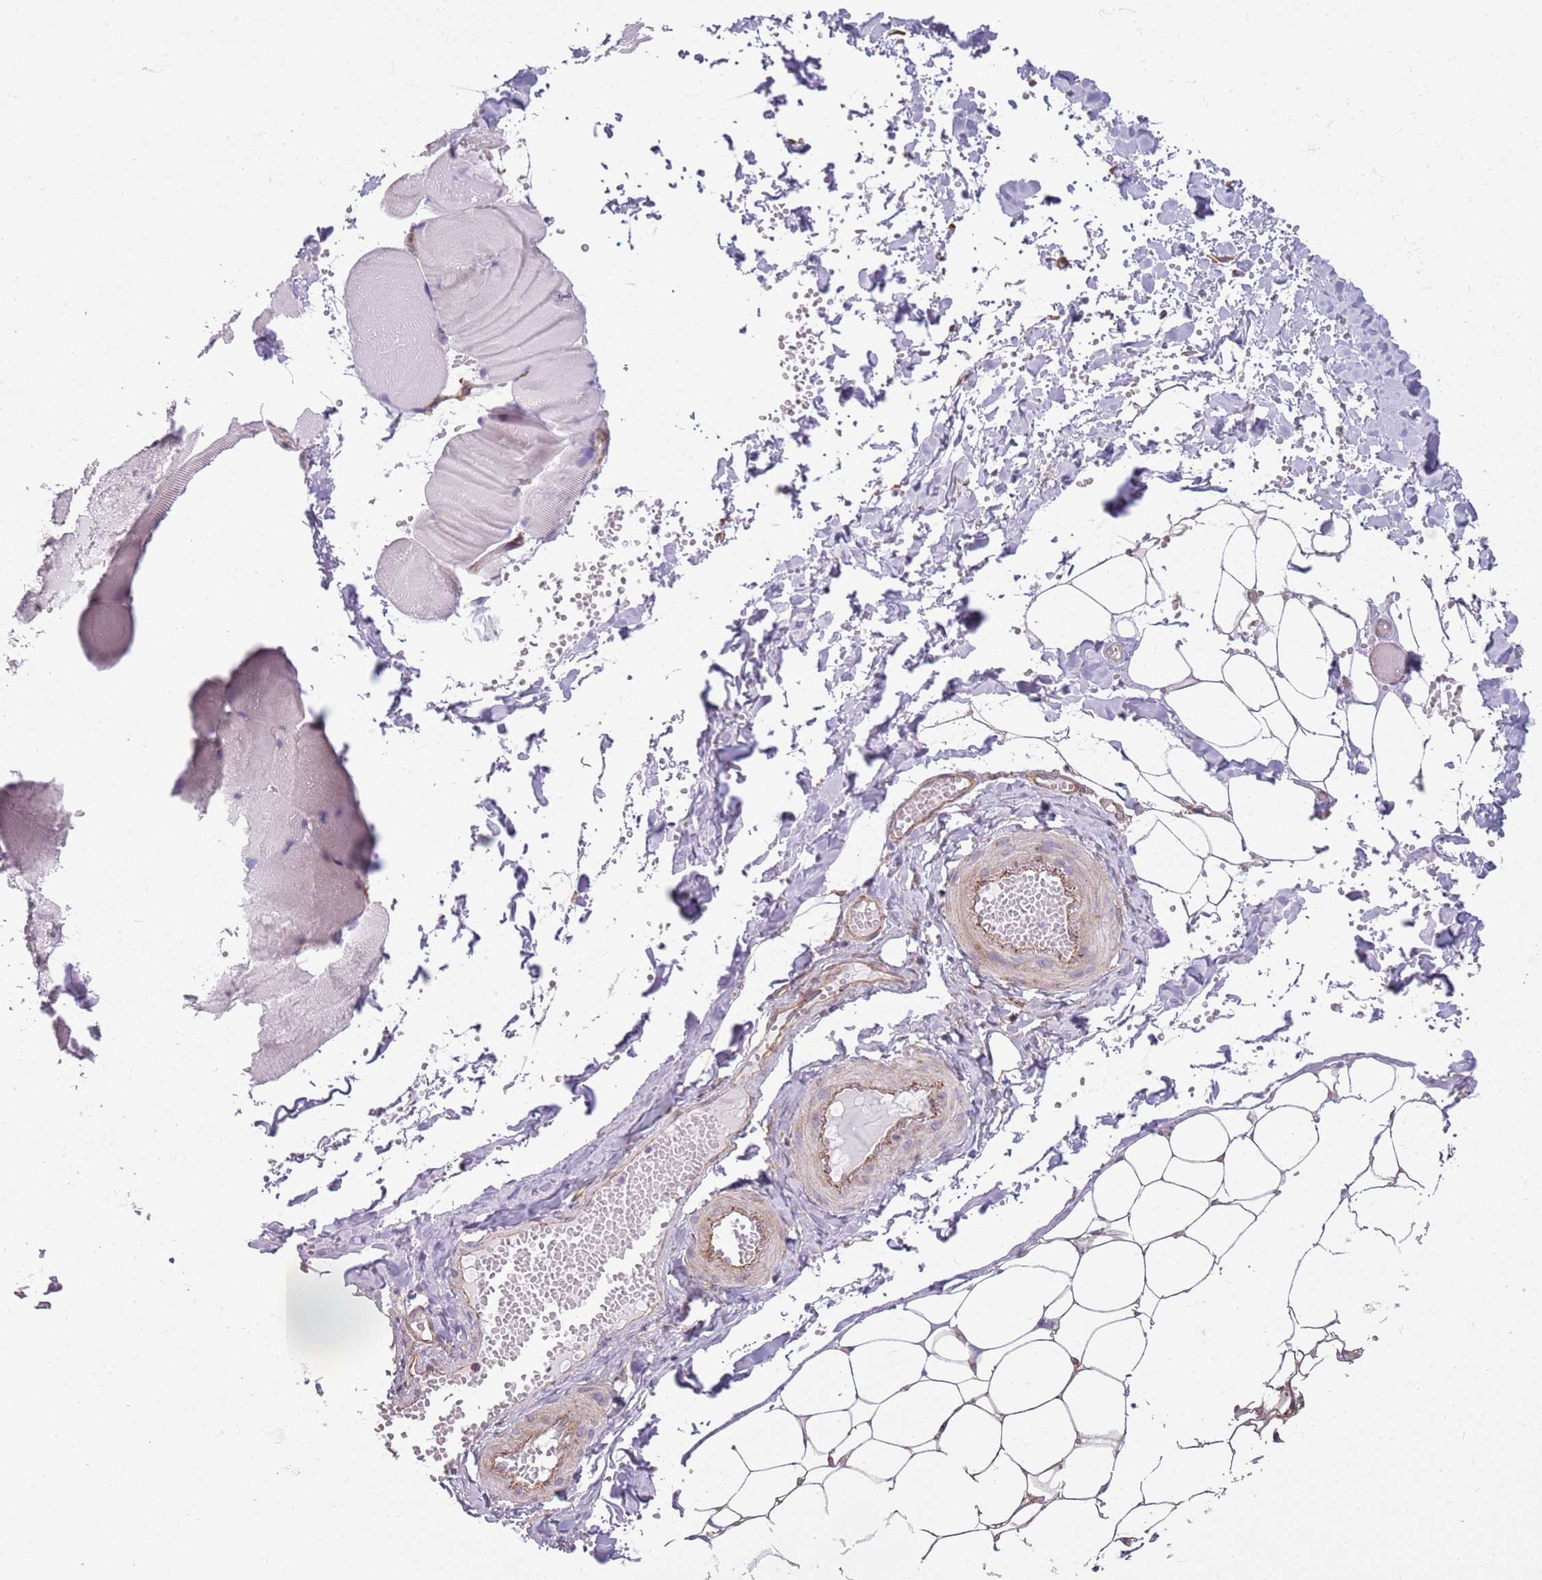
{"staining": {"intensity": "weak", "quantity": ">75%", "location": "cytoplasmic/membranous"}, "tissue": "adipose tissue", "cell_type": "Adipocytes", "image_type": "normal", "snomed": [{"axis": "morphology", "description": "Normal tissue, NOS"}, {"axis": "topography", "description": "Skeletal muscle"}, {"axis": "topography", "description": "Peripheral nerve tissue"}], "caption": "High-magnification brightfield microscopy of unremarkable adipose tissue stained with DAB (brown) and counterstained with hematoxylin (blue). adipocytes exhibit weak cytoplasmic/membranous positivity is identified in approximately>75% of cells.", "gene": "SNX1", "patient": {"sex": "female", "age": 55}}